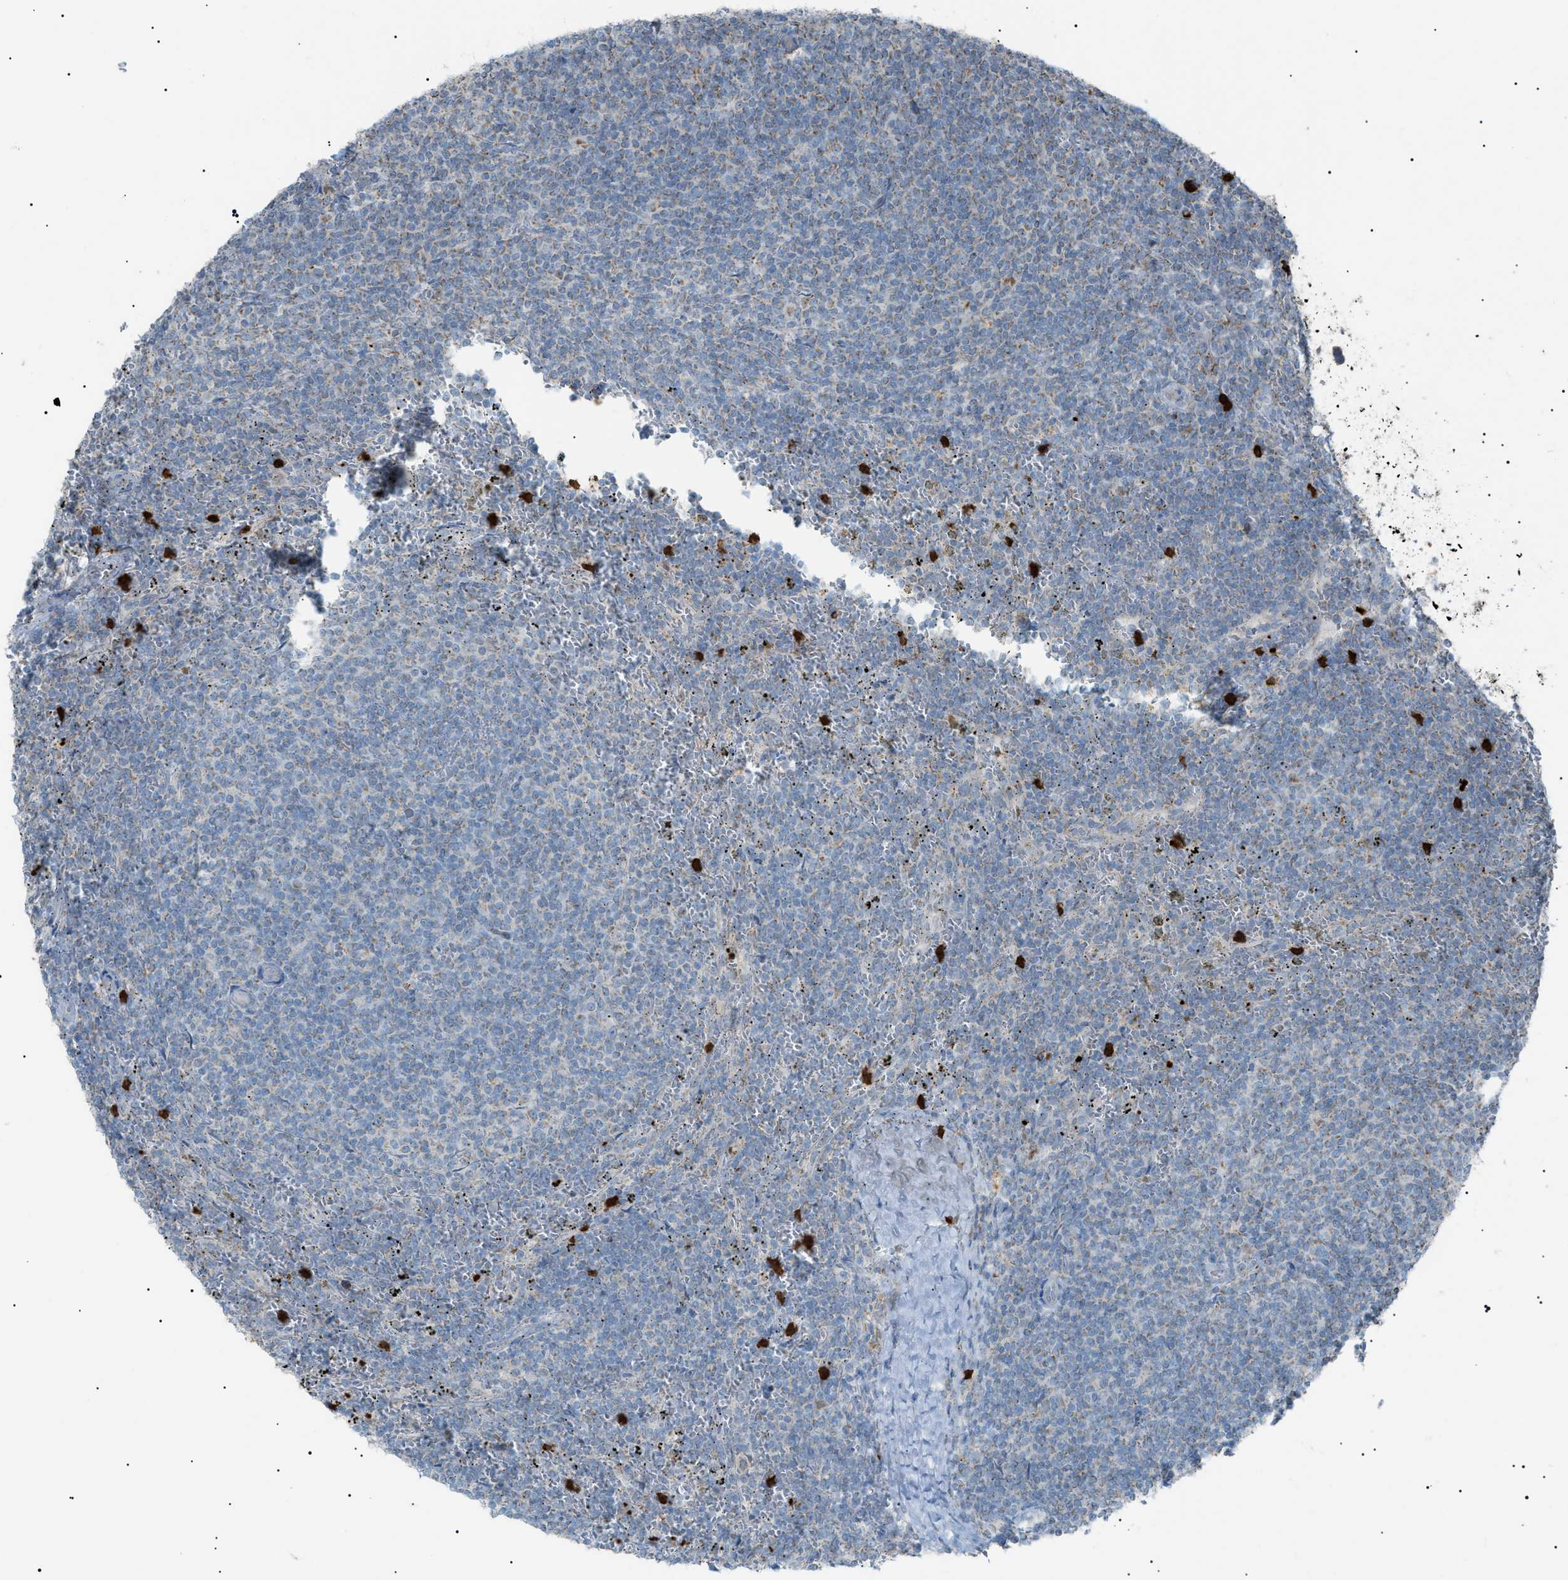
{"staining": {"intensity": "weak", "quantity": "<25%", "location": "cytoplasmic/membranous"}, "tissue": "lymphoma", "cell_type": "Tumor cells", "image_type": "cancer", "snomed": [{"axis": "morphology", "description": "Malignant lymphoma, non-Hodgkin's type, Low grade"}, {"axis": "topography", "description": "Spleen"}], "caption": "Immunohistochemical staining of malignant lymphoma, non-Hodgkin's type (low-grade) shows no significant positivity in tumor cells.", "gene": "ZNF516", "patient": {"sex": "female", "age": 50}}